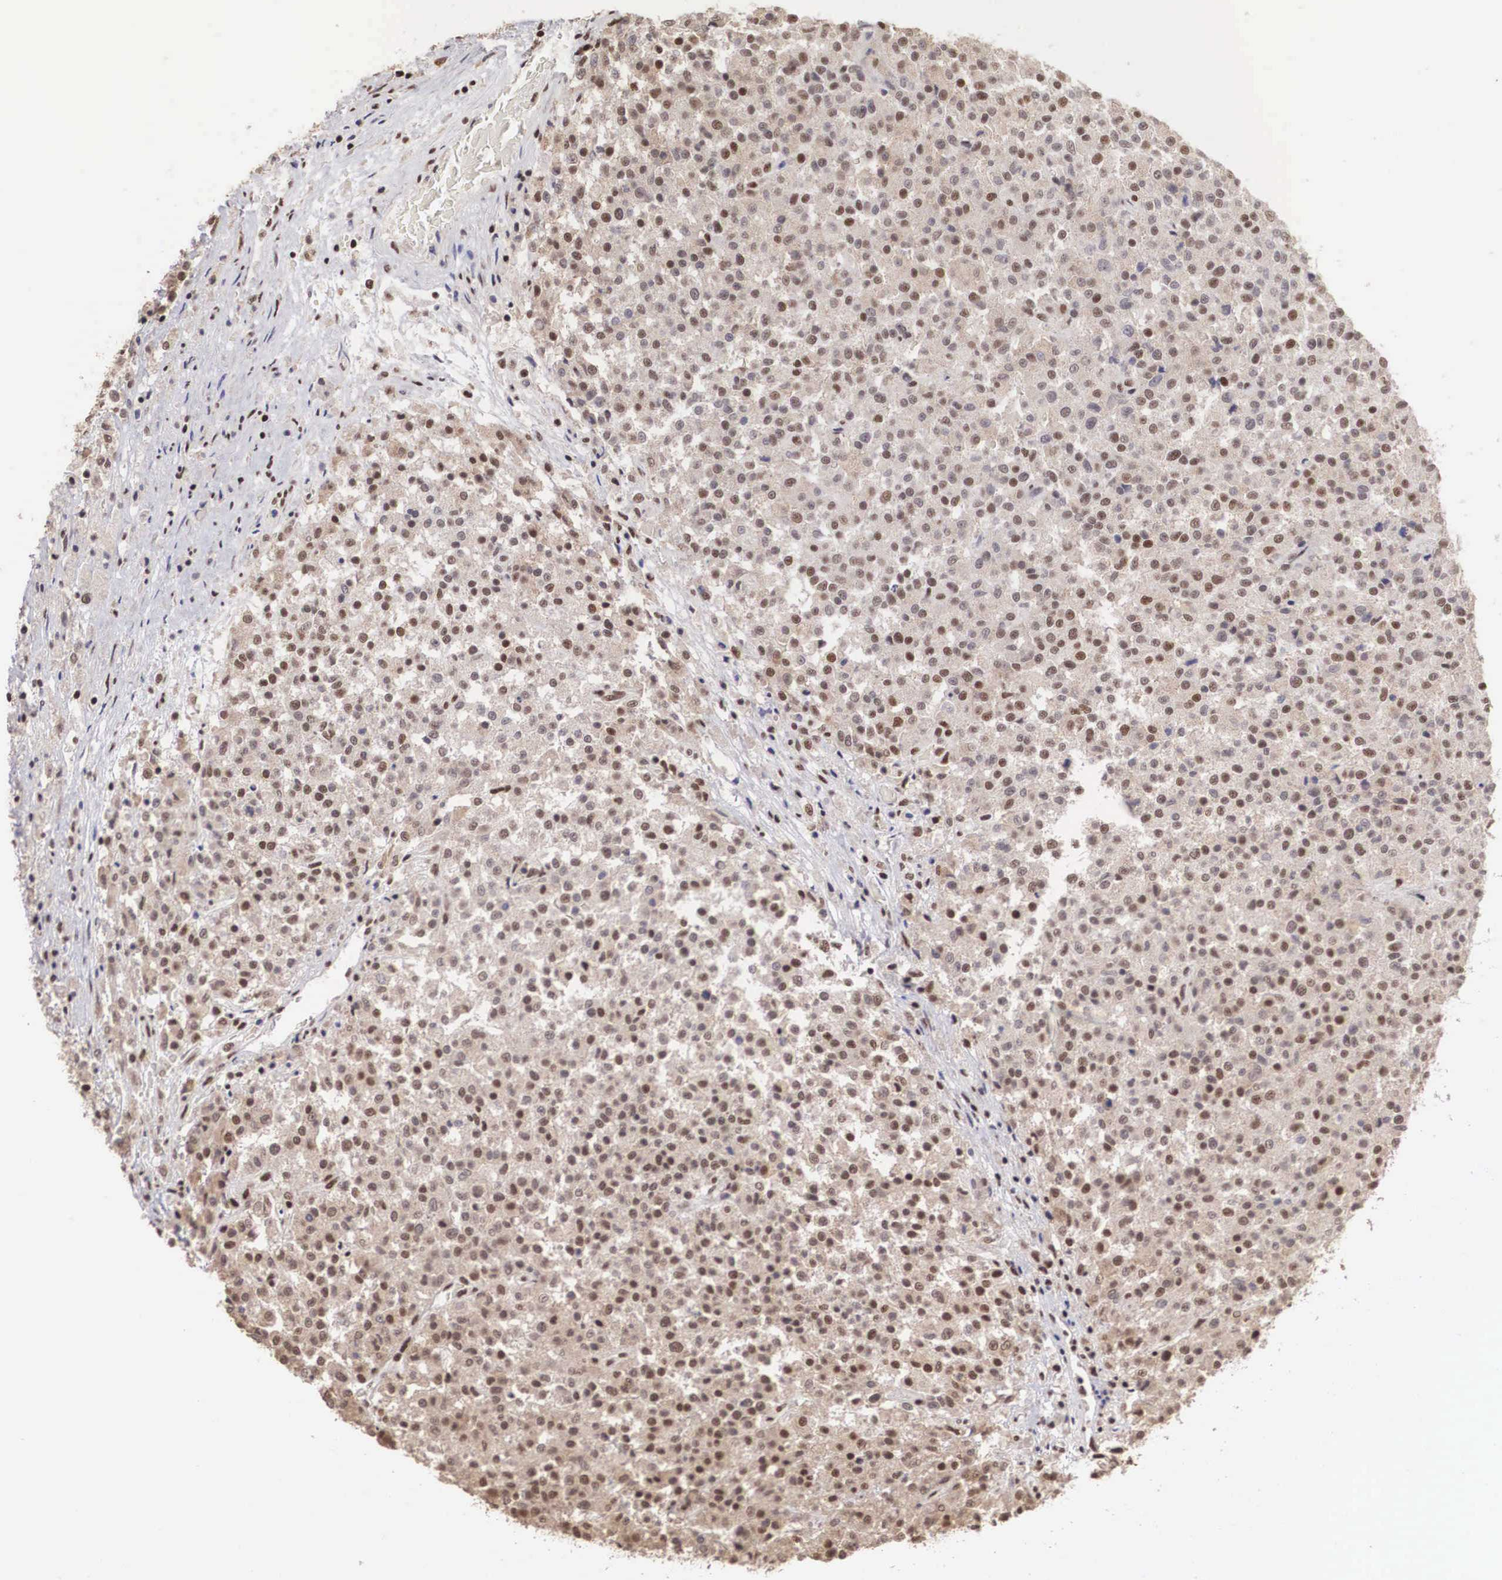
{"staining": {"intensity": "moderate", "quantity": "25%-75%", "location": "nuclear"}, "tissue": "testis cancer", "cell_type": "Tumor cells", "image_type": "cancer", "snomed": [{"axis": "morphology", "description": "Seminoma, NOS"}, {"axis": "topography", "description": "Testis"}], "caption": "Brown immunohistochemical staining in seminoma (testis) displays moderate nuclear expression in about 25%-75% of tumor cells. (Stains: DAB (3,3'-diaminobenzidine) in brown, nuclei in blue, Microscopy: brightfield microscopy at high magnification).", "gene": "HTATSF1", "patient": {"sex": "male", "age": 59}}